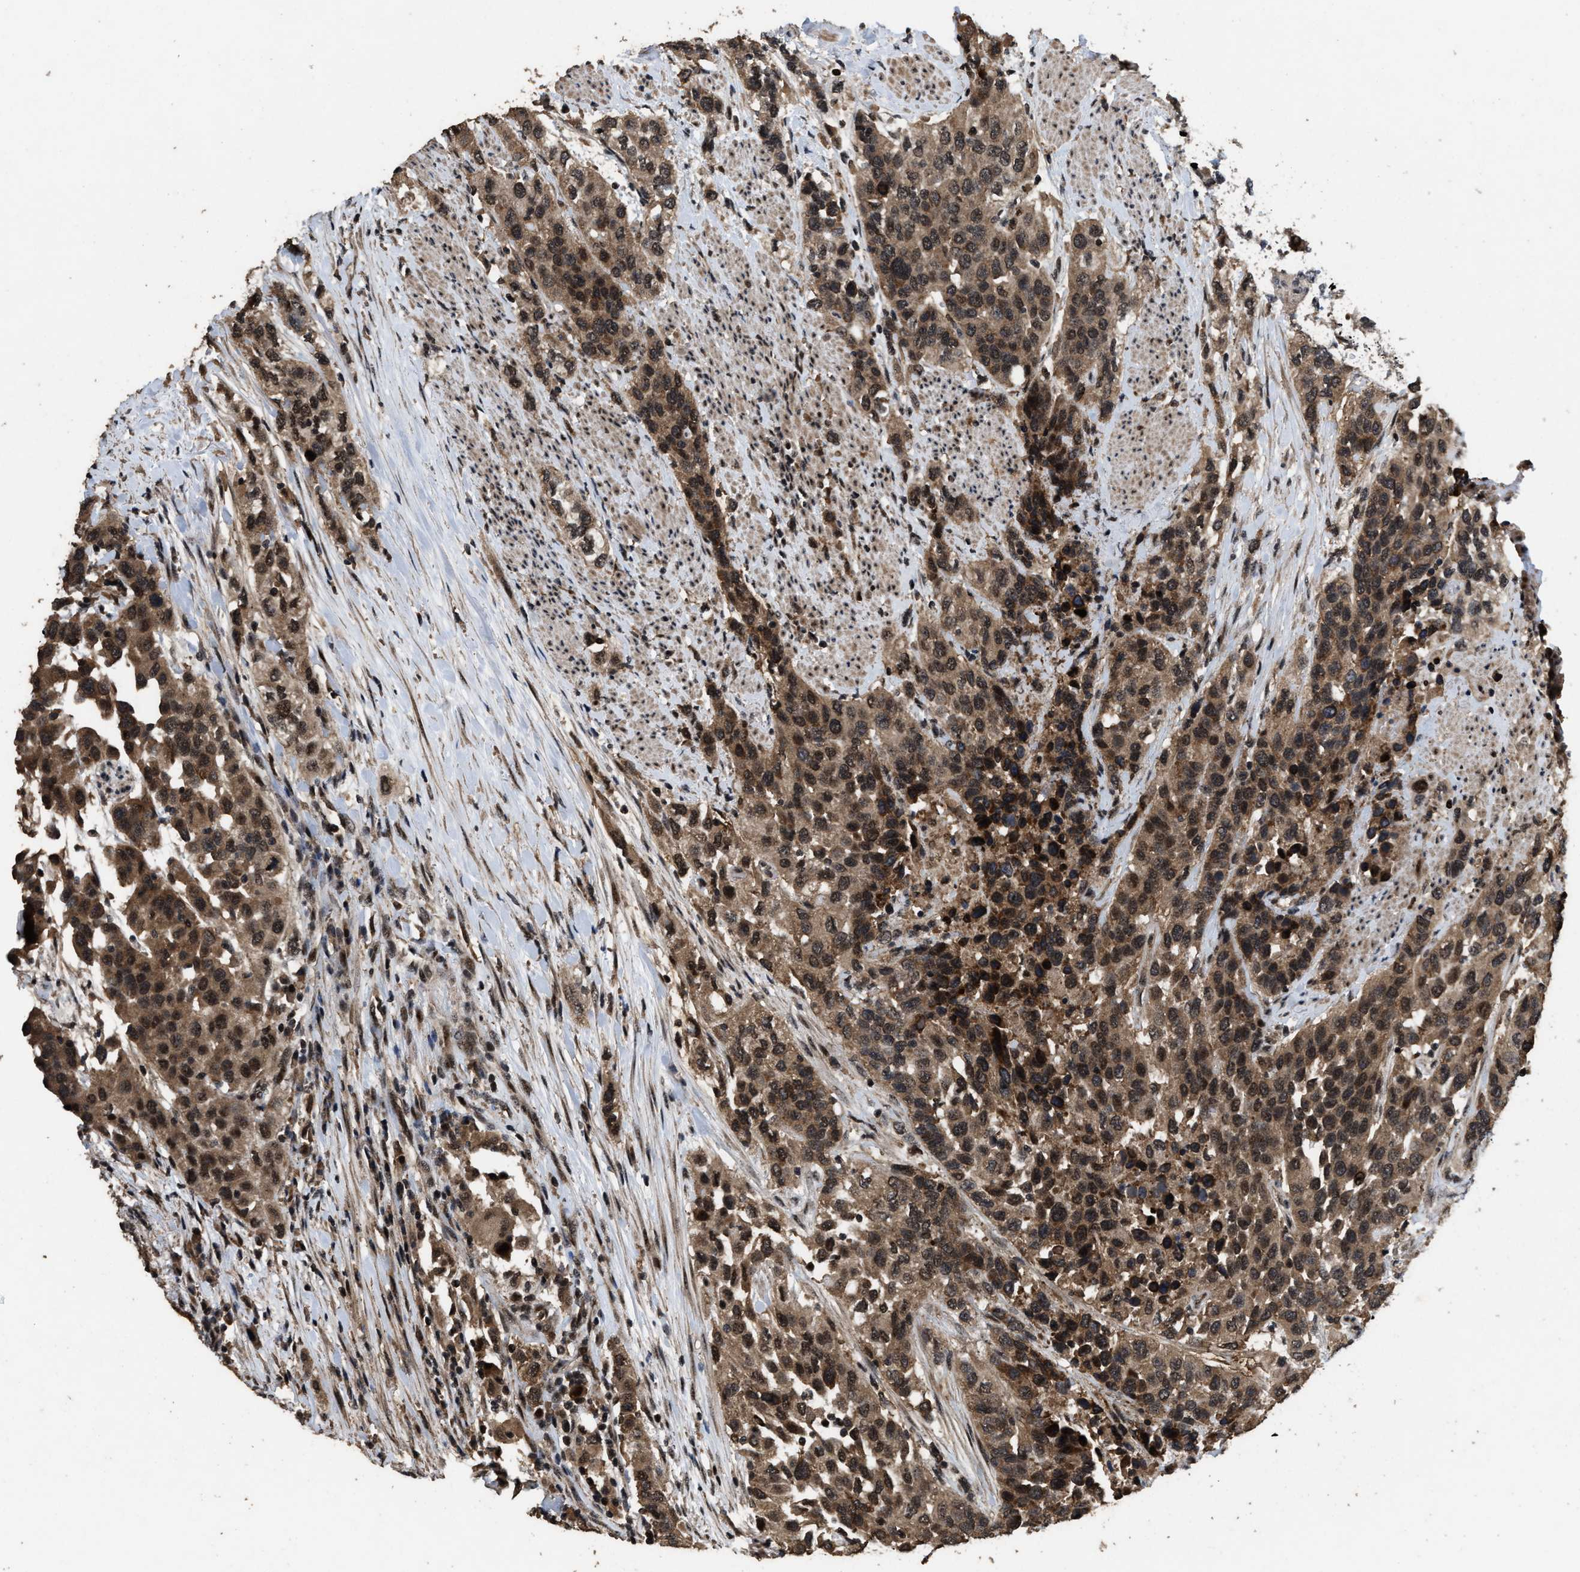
{"staining": {"intensity": "moderate", "quantity": ">75%", "location": "cytoplasmic/membranous,nuclear"}, "tissue": "urothelial cancer", "cell_type": "Tumor cells", "image_type": "cancer", "snomed": [{"axis": "morphology", "description": "Urothelial carcinoma, High grade"}, {"axis": "topography", "description": "Urinary bladder"}], "caption": "An immunohistochemistry (IHC) image of neoplastic tissue is shown. Protein staining in brown shows moderate cytoplasmic/membranous and nuclear positivity in high-grade urothelial carcinoma within tumor cells. Nuclei are stained in blue.", "gene": "HAUS6", "patient": {"sex": "female", "age": 80}}